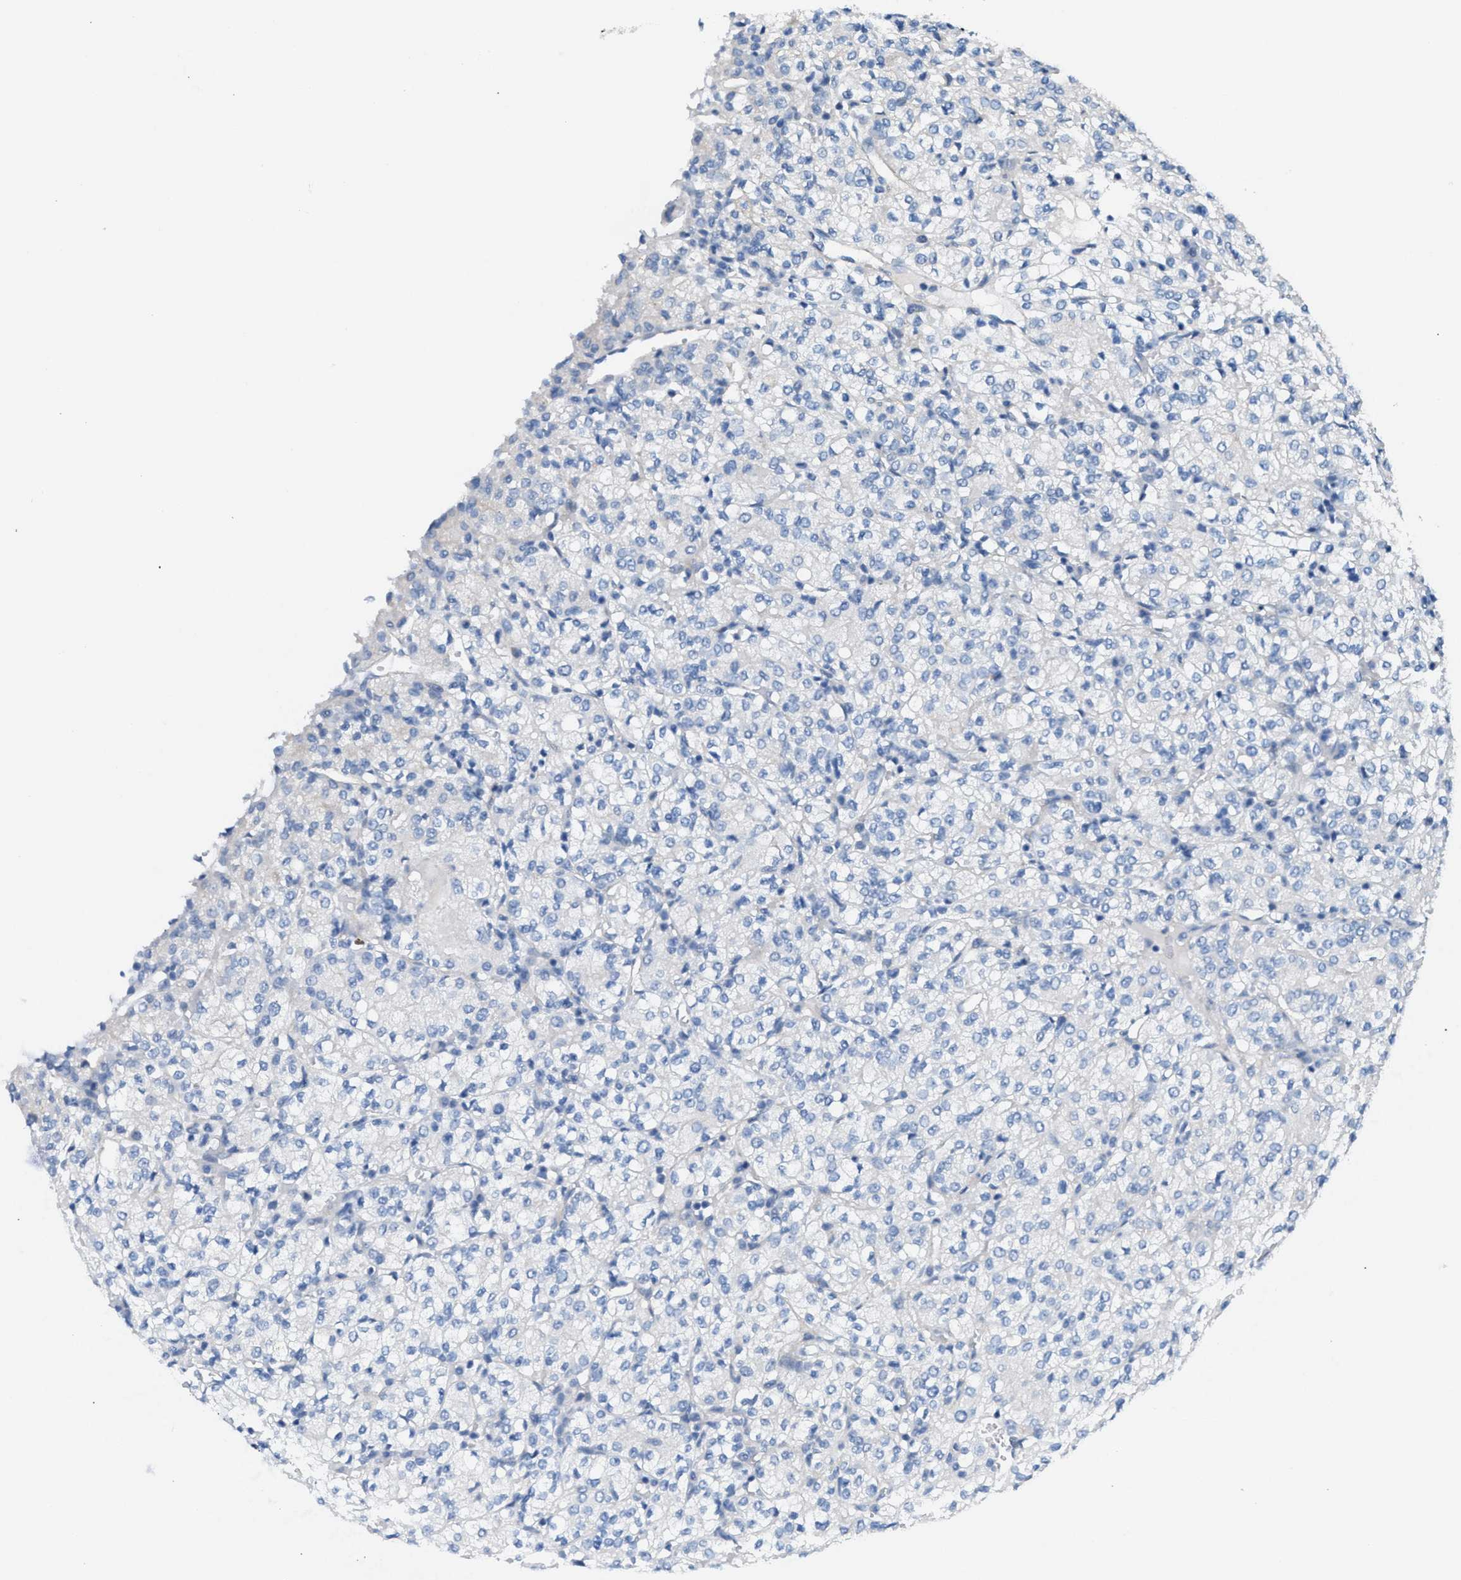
{"staining": {"intensity": "negative", "quantity": "none", "location": "none"}, "tissue": "renal cancer", "cell_type": "Tumor cells", "image_type": "cancer", "snomed": [{"axis": "morphology", "description": "Adenocarcinoma, NOS"}, {"axis": "topography", "description": "Kidney"}], "caption": "Tumor cells are negative for brown protein staining in adenocarcinoma (renal).", "gene": "MPP3", "patient": {"sex": "male", "age": 77}}